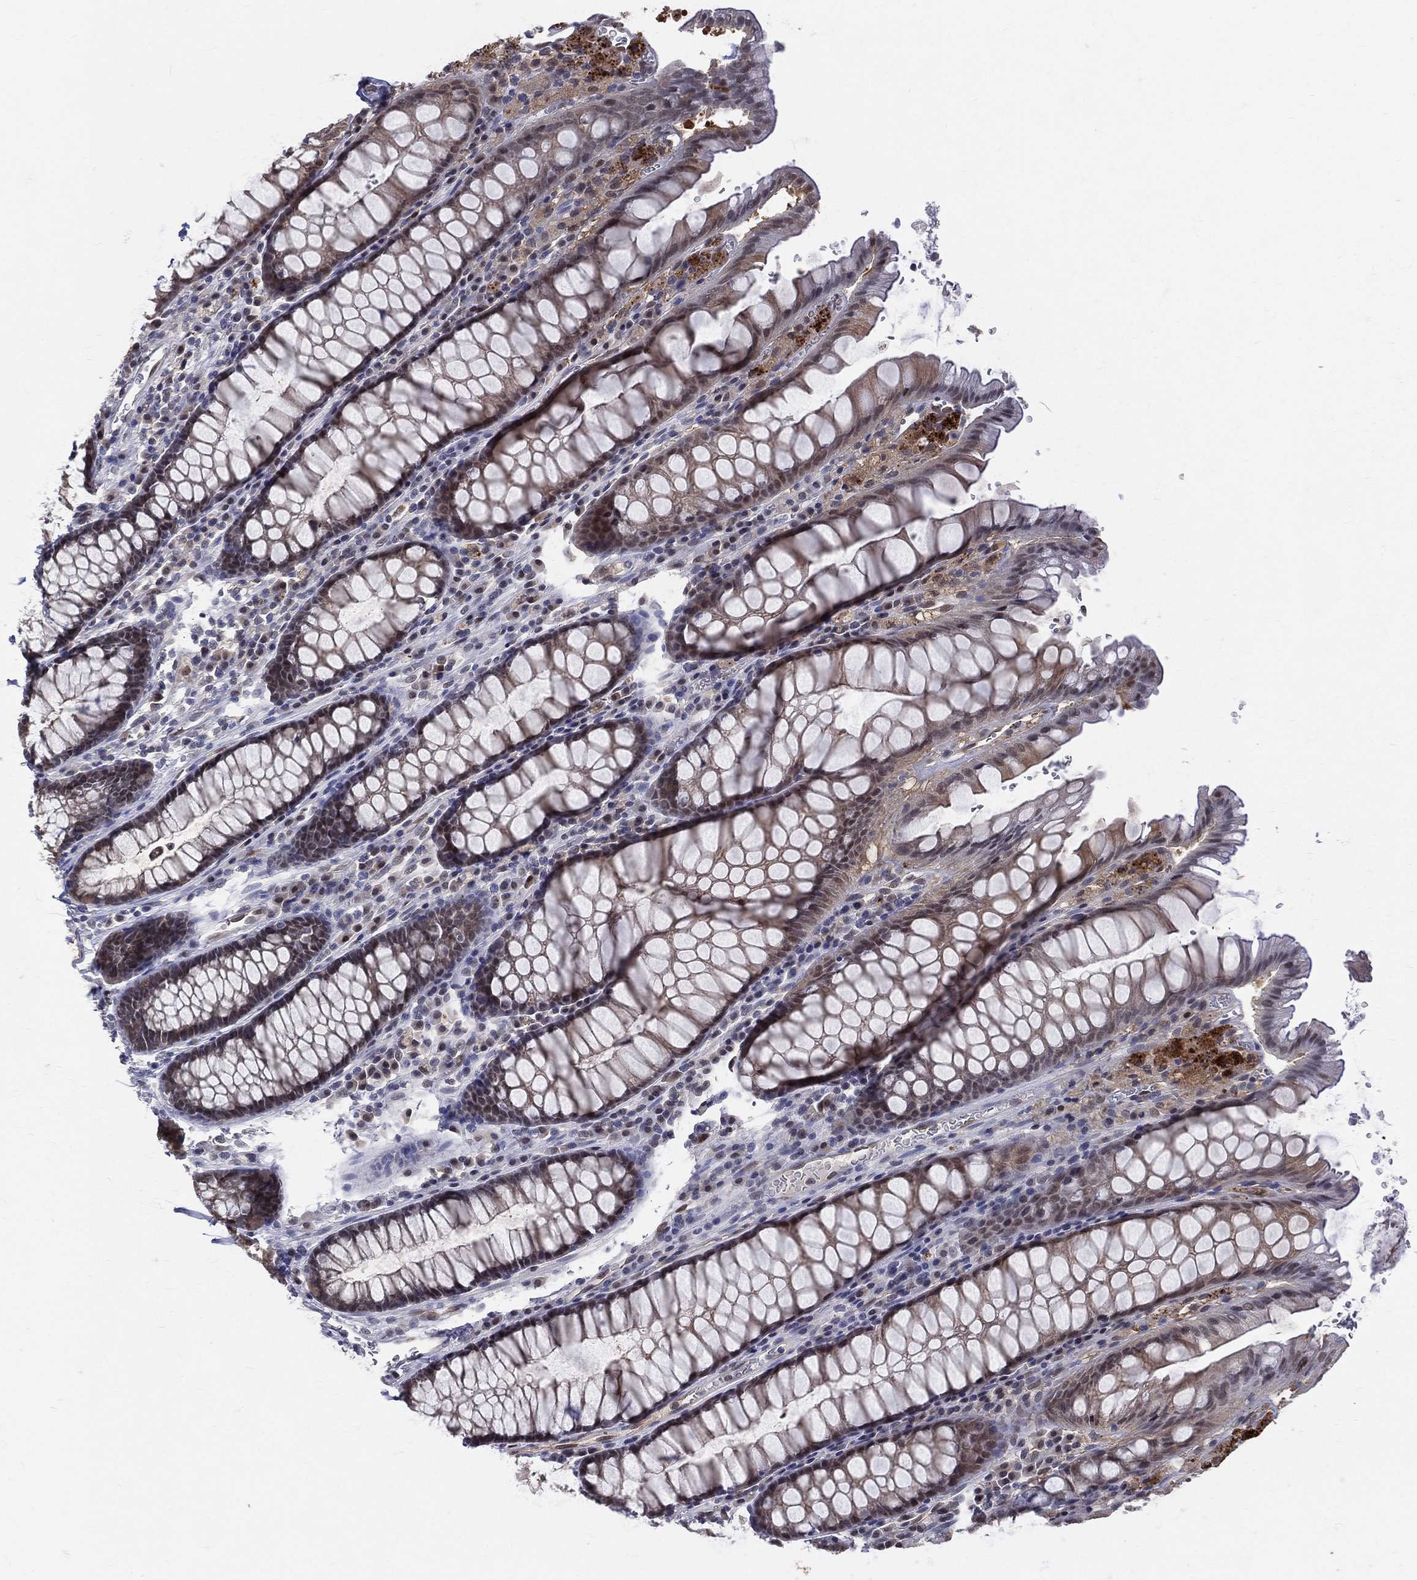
{"staining": {"intensity": "weak", "quantity": ">75%", "location": "cytoplasmic/membranous,nuclear"}, "tissue": "rectum", "cell_type": "Glandular cells", "image_type": "normal", "snomed": [{"axis": "morphology", "description": "Normal tissue, NOS"}, {"axis": "topography", "description": "Rectum"}], "caption": "Immunohistochemical staining of unremarkable human rectum shows weak cytoplasmic/membranous,nuclear protein expression in approximately >75% of glandular cells. The staining was performed using DAB to visualize the protein expression in brown, while the nuclei were stained in blue with hematoxylin (Magnification: 20x).", "gene": "GMPR2", "patient": {"sex": "female", "age": 68}}